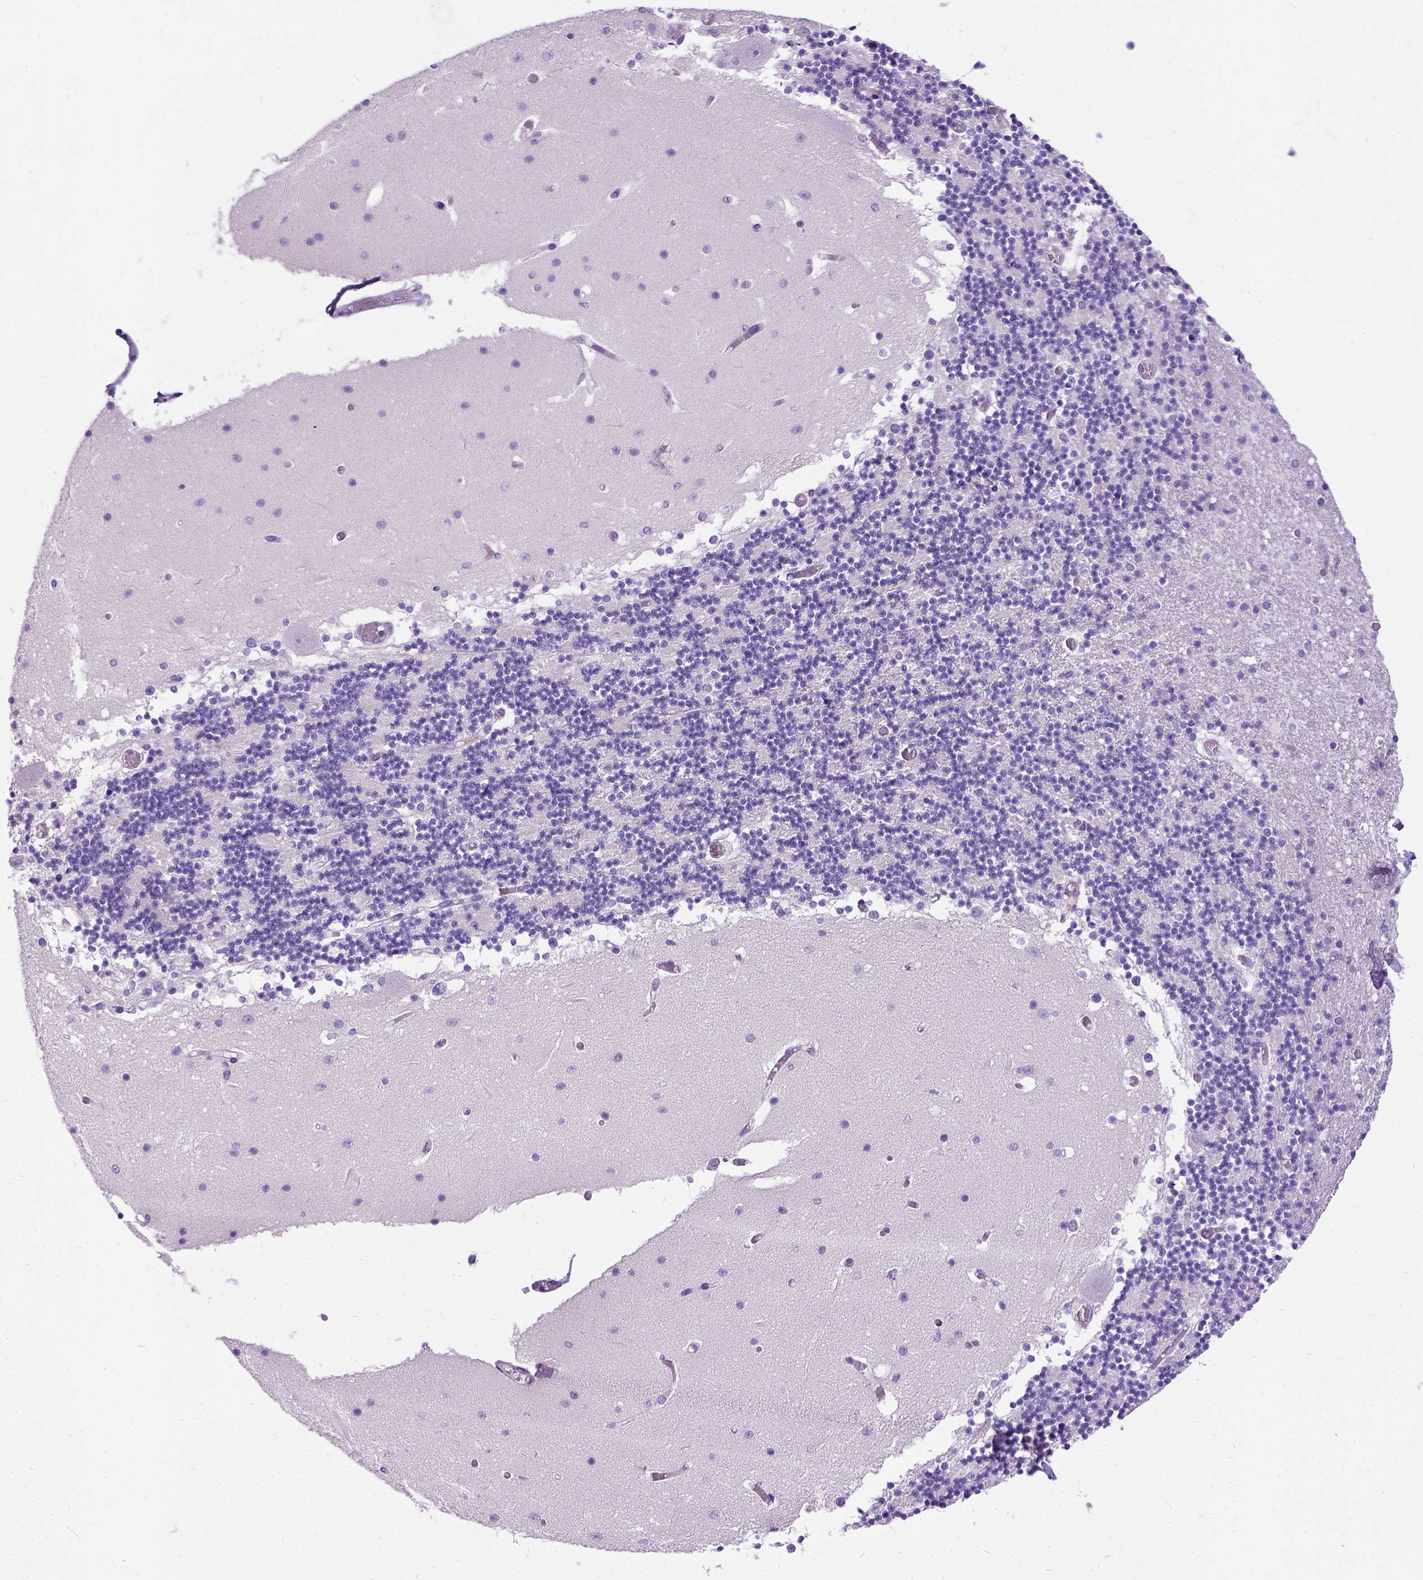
{"staining": {"intensity": "negative", "quantity": "none", "location": "none"}, "tissue": "cerebellum", "cell_type": "Cells in granular layer", "image_type": "normal", "snomed": [{"axis": "morphology", "description": "Normal tissue, NOS"}, {"axis": "topography", "description": "Cerebellum"}], "caption": "High power microscopy photomicrograph of an IHC photomicrograph of benign cerebellum, revealing no significant staining in cells in granular layer. (Brightfield microscopy of DAB immunohistochemistry (IHC) at high magnification).", "gene": "ENSG00000254979", "patient": {"sex": "female", "age": 28}}